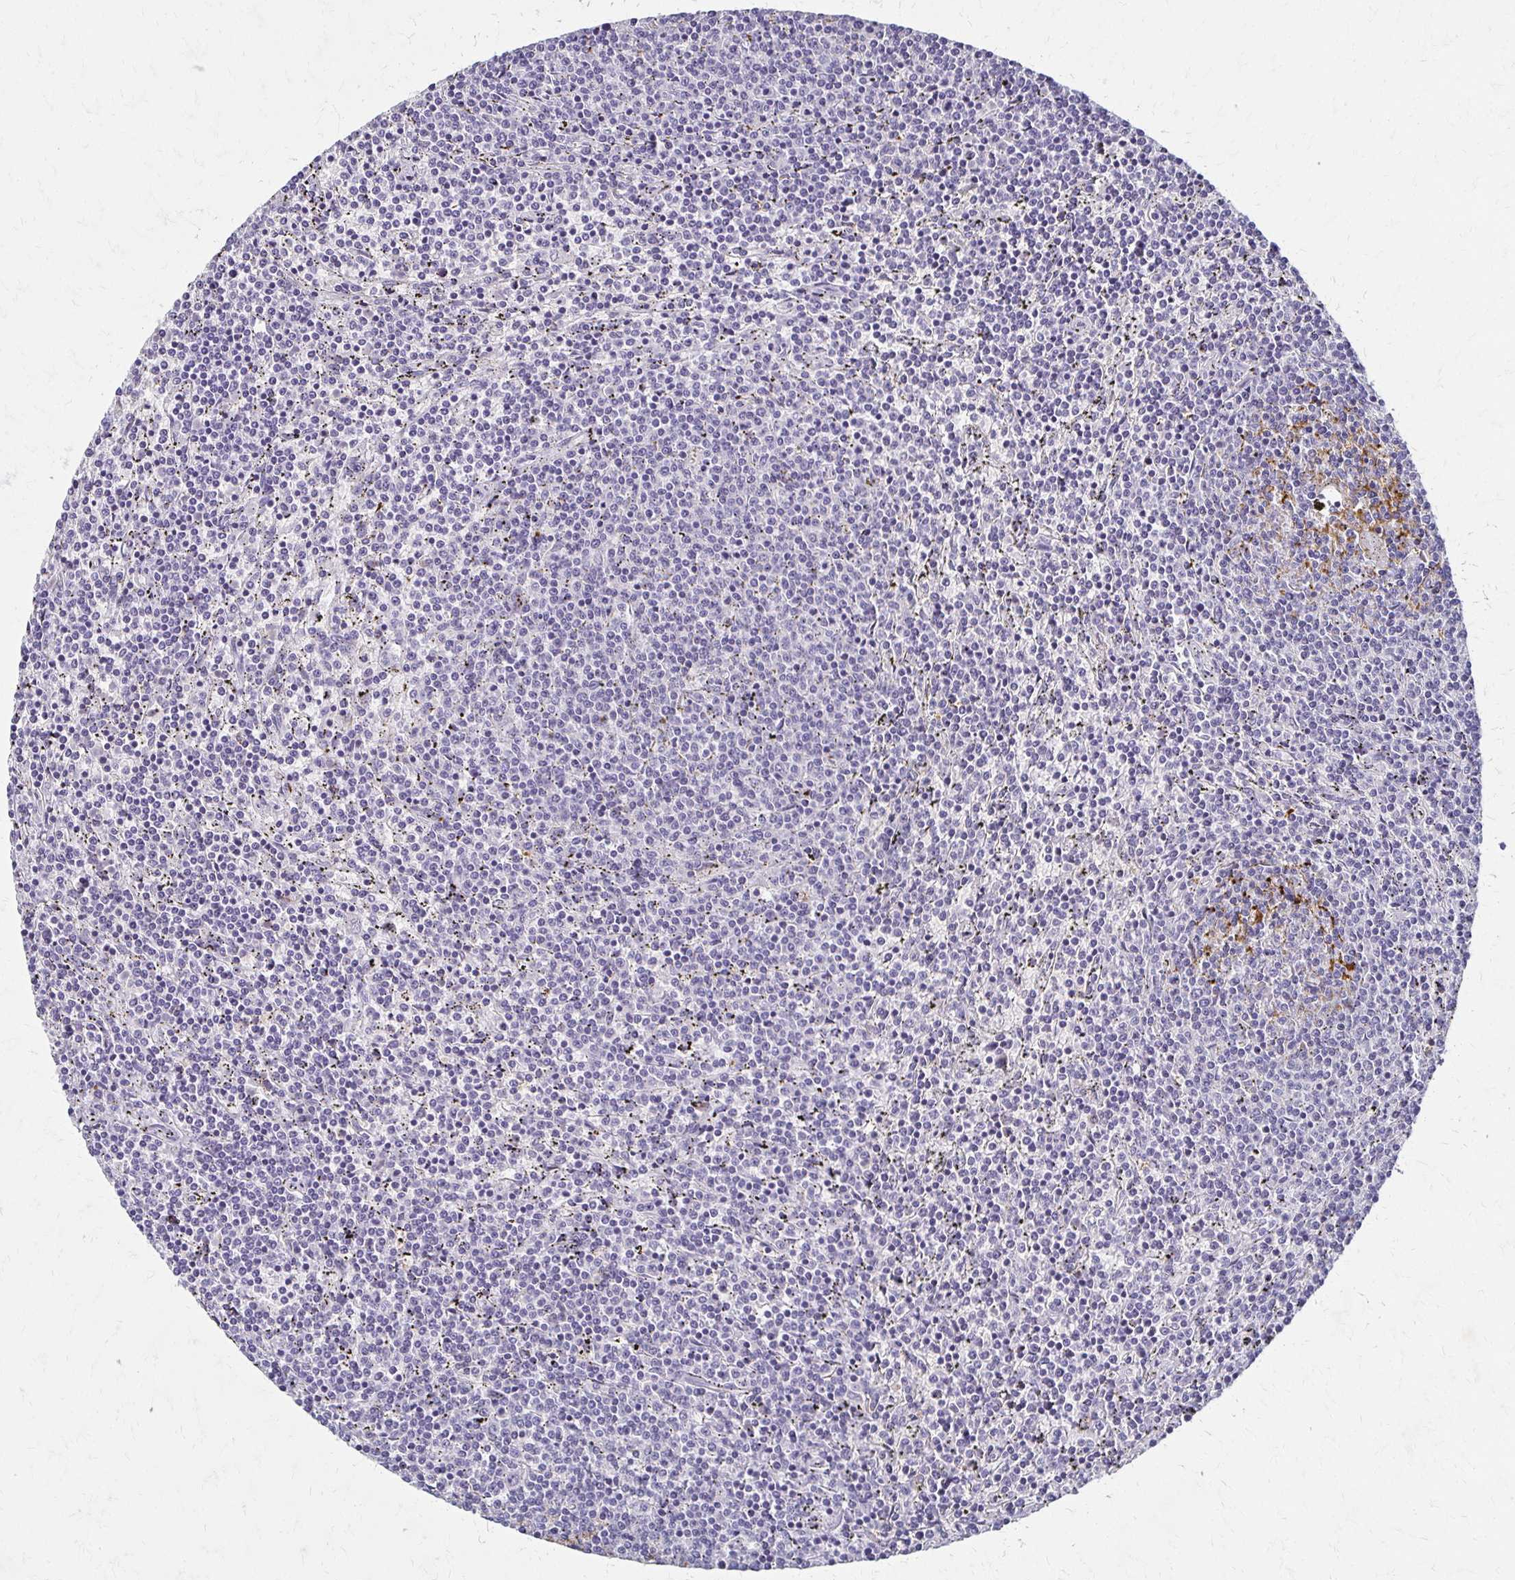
{"staining": {"intensity": "negative", "quantity": "none", "location": "none"}, "tissue": "lymphoma", "cell_type": "Tumor cells", "image_type": "cancer", "snomed": [{"axis": "morphology", "description": "Malignant lymphoma, non-Hodgkin's type, Low grade"}, {"axis": "topography", "description": "Spleen"}], "caption": "Tumor cells show no significant protein expression in lymphoma.", "gene": "BBS12", "patient": {"sex": "female", "age": 50}}